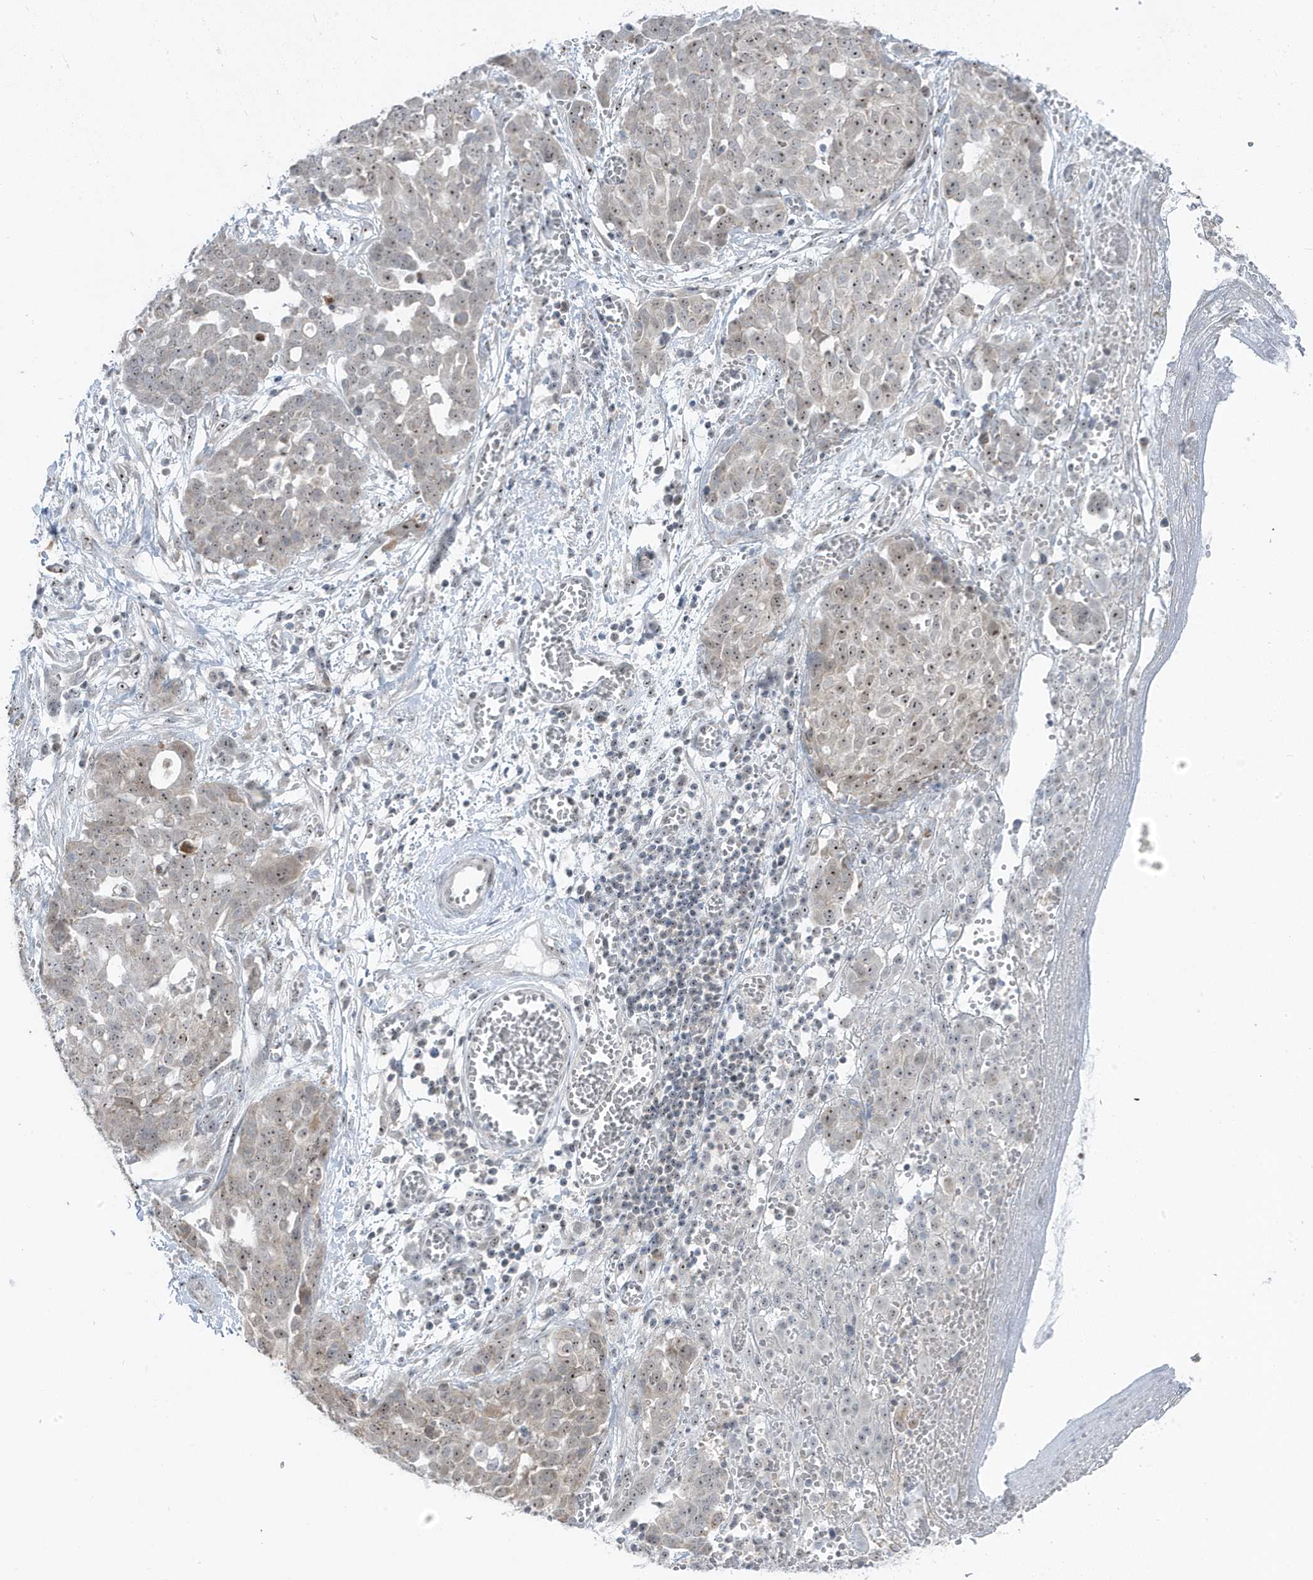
{"staining": {"intensity": "weak", "quantity": "25%-75%", "location": "nuclear"}, "tissue": "ovarian cancer", "cell_type": "Tumor cells", "image_type": "cancer", "snomed": [{"axis": "morphology", "description": "Cystadenocarcinoma, serous, NOS"}, {"axis": "topography", "description": "Soft tissue"}, {"axis": "topography", "description": "Ovary"}], "caption": "Tumor cells demonstrate low levels of weak nuclear expression in approximately 25%-75% of cells in ovarian cancer.", "gene": "TSEN15", "patient": {"sex": "female", "age": 57}}